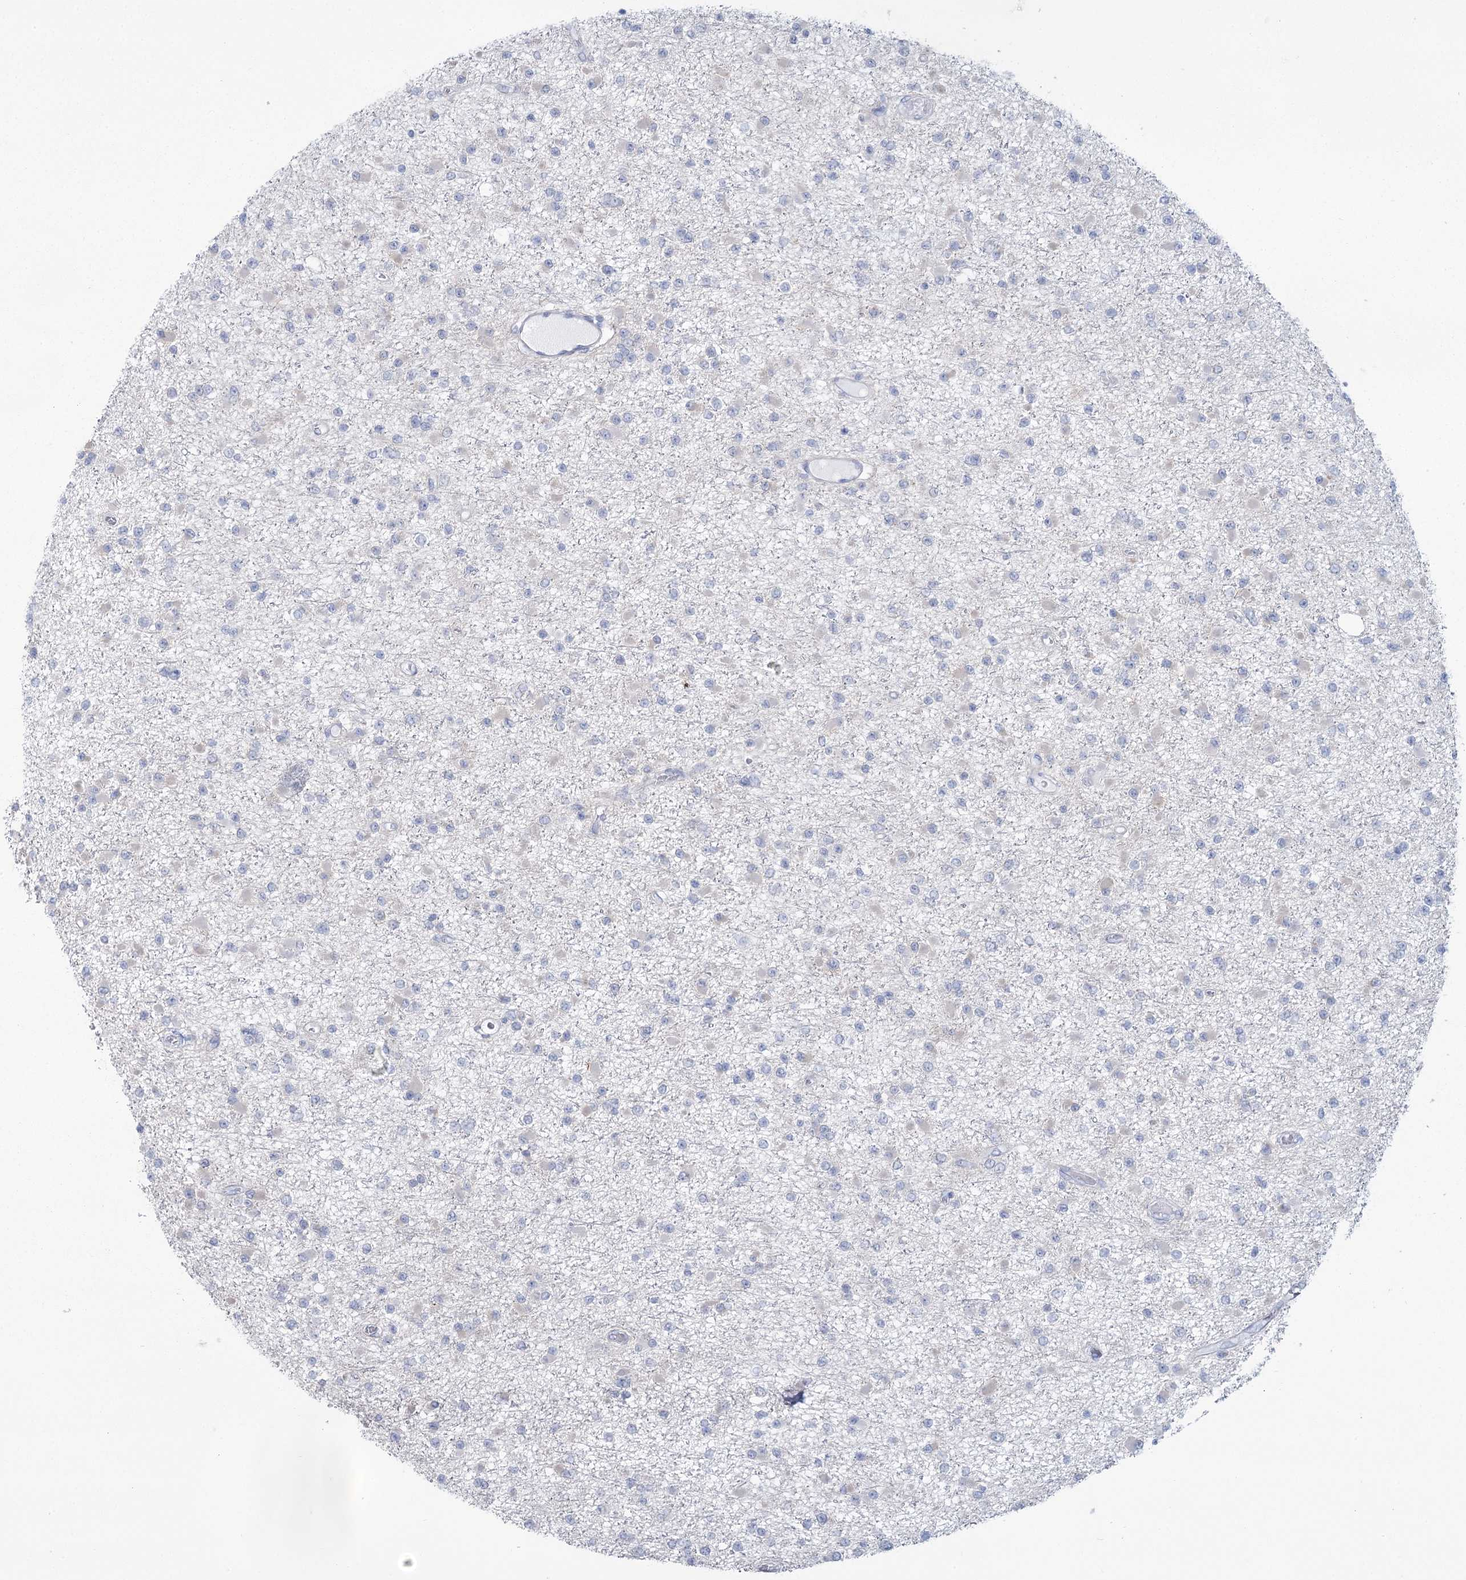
{"staining": {"intensity": "negative", "quantity": "none", "location": "none"}, "tissue": "glioma", "cell_type": "Tumor cells", "image_type": "cancer", "snomed": [{"axis": "morphology", "description": "Glioma, malignant, Low grade"}, {"axis": "topography", "description": "Brain"}], "caption": "High power microscopy image of an IHC image of glioma, revealing no significant staining in tumor cells.", "gene": "CCDC88A", "patient": {"sex": "female", "age": 22}}